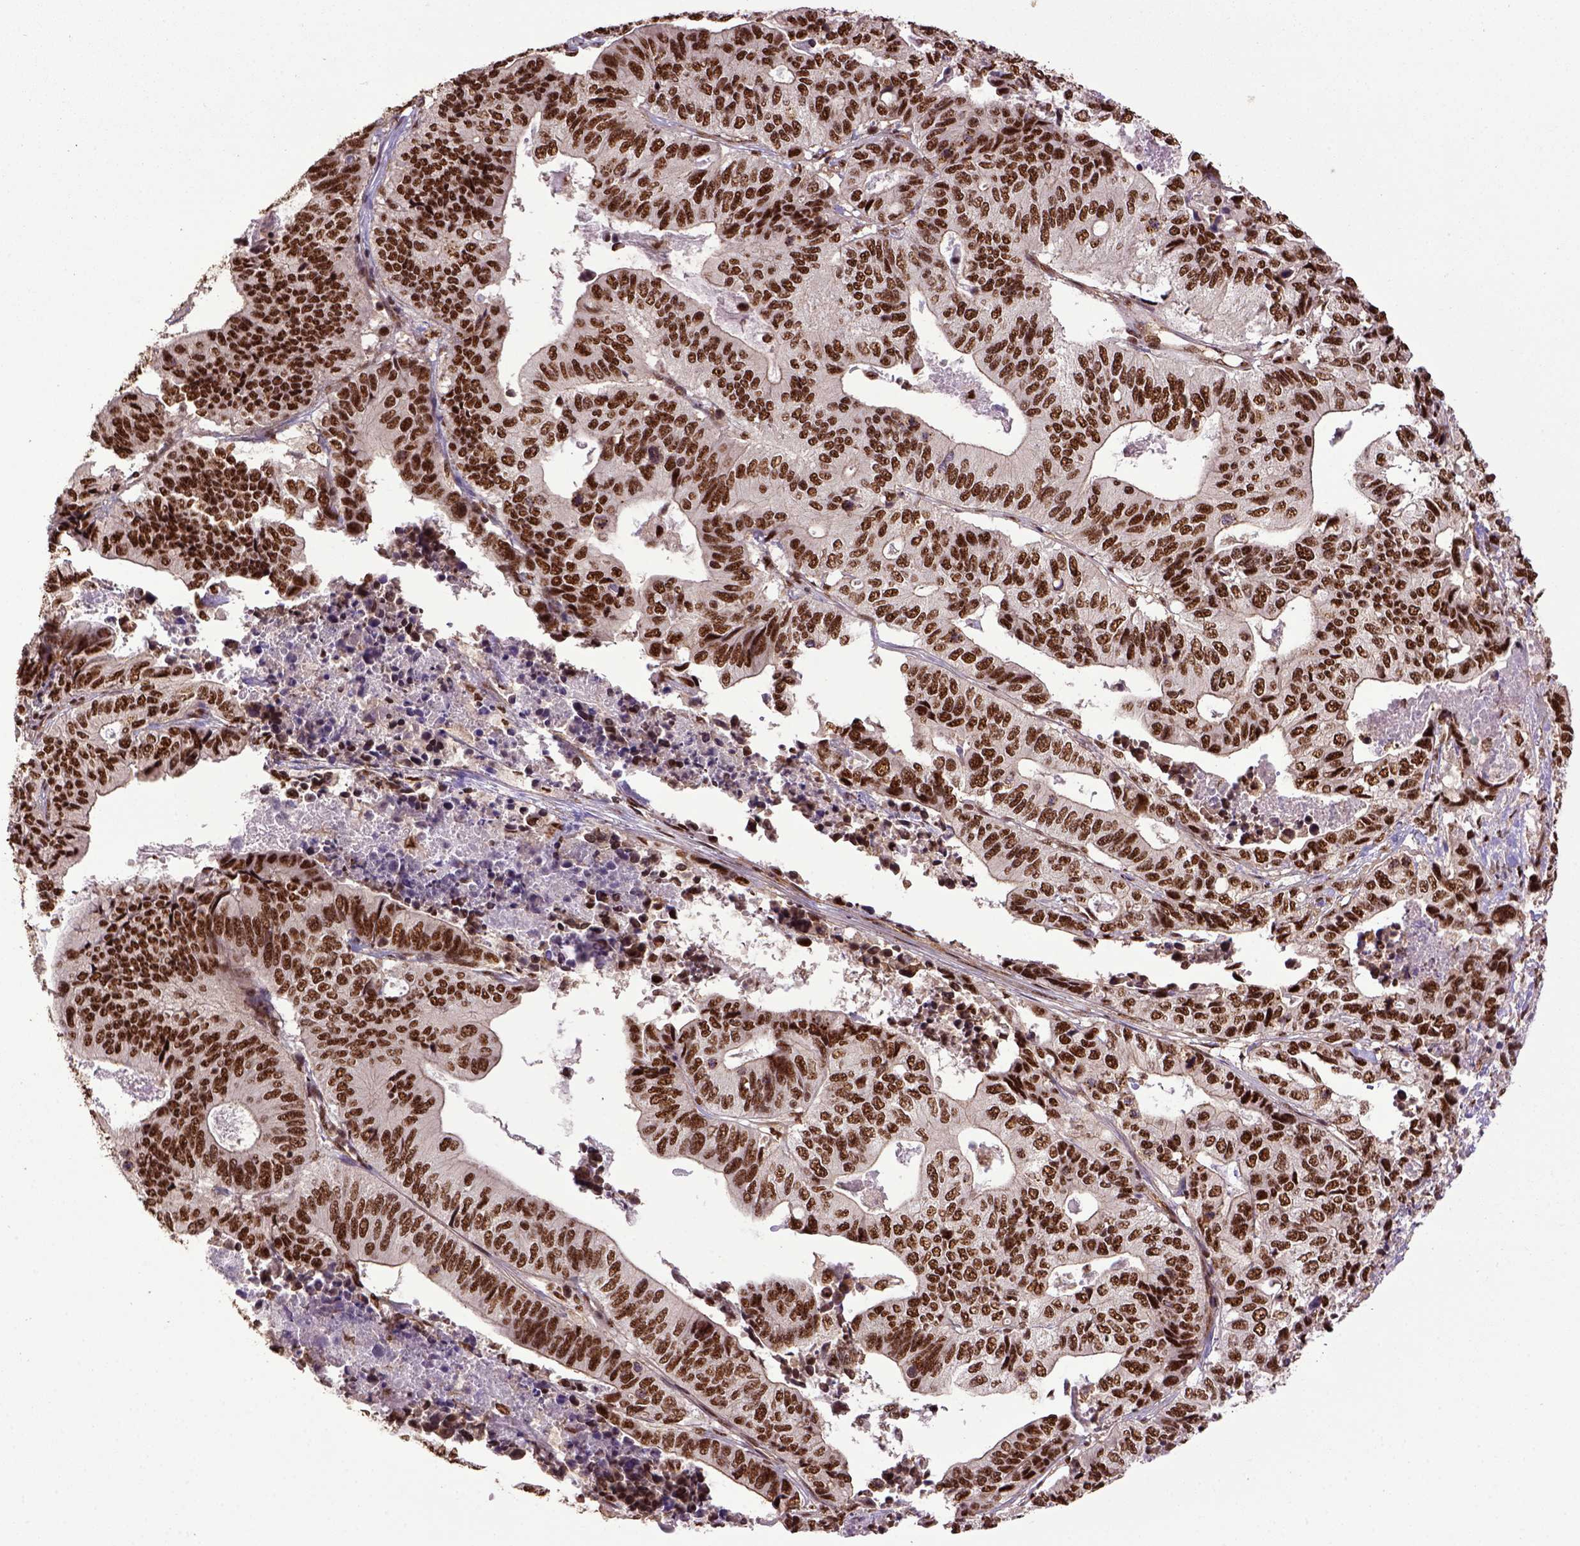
{"staining": {"intensity": "strong", "quantity": ">75%", "location": "nuclear"}, "tissue": "stomach cancer", "cell_type": "Tumor cells", "image_type": "cancer", "snomed": [{"axis": "morphology", "description": "Adenocarcinoma, NOS"}, {"axis": "topography", "description": "Stomach, upper"}], "caption": "A micrograph showing strong nuclear positivity in about >75% of tumor cells in adenocarcinoma (stomach), as visualized by brown immunohistochemical staining.", "gene": "PPIG", "patient": {"sex": "female", "age": 67}}